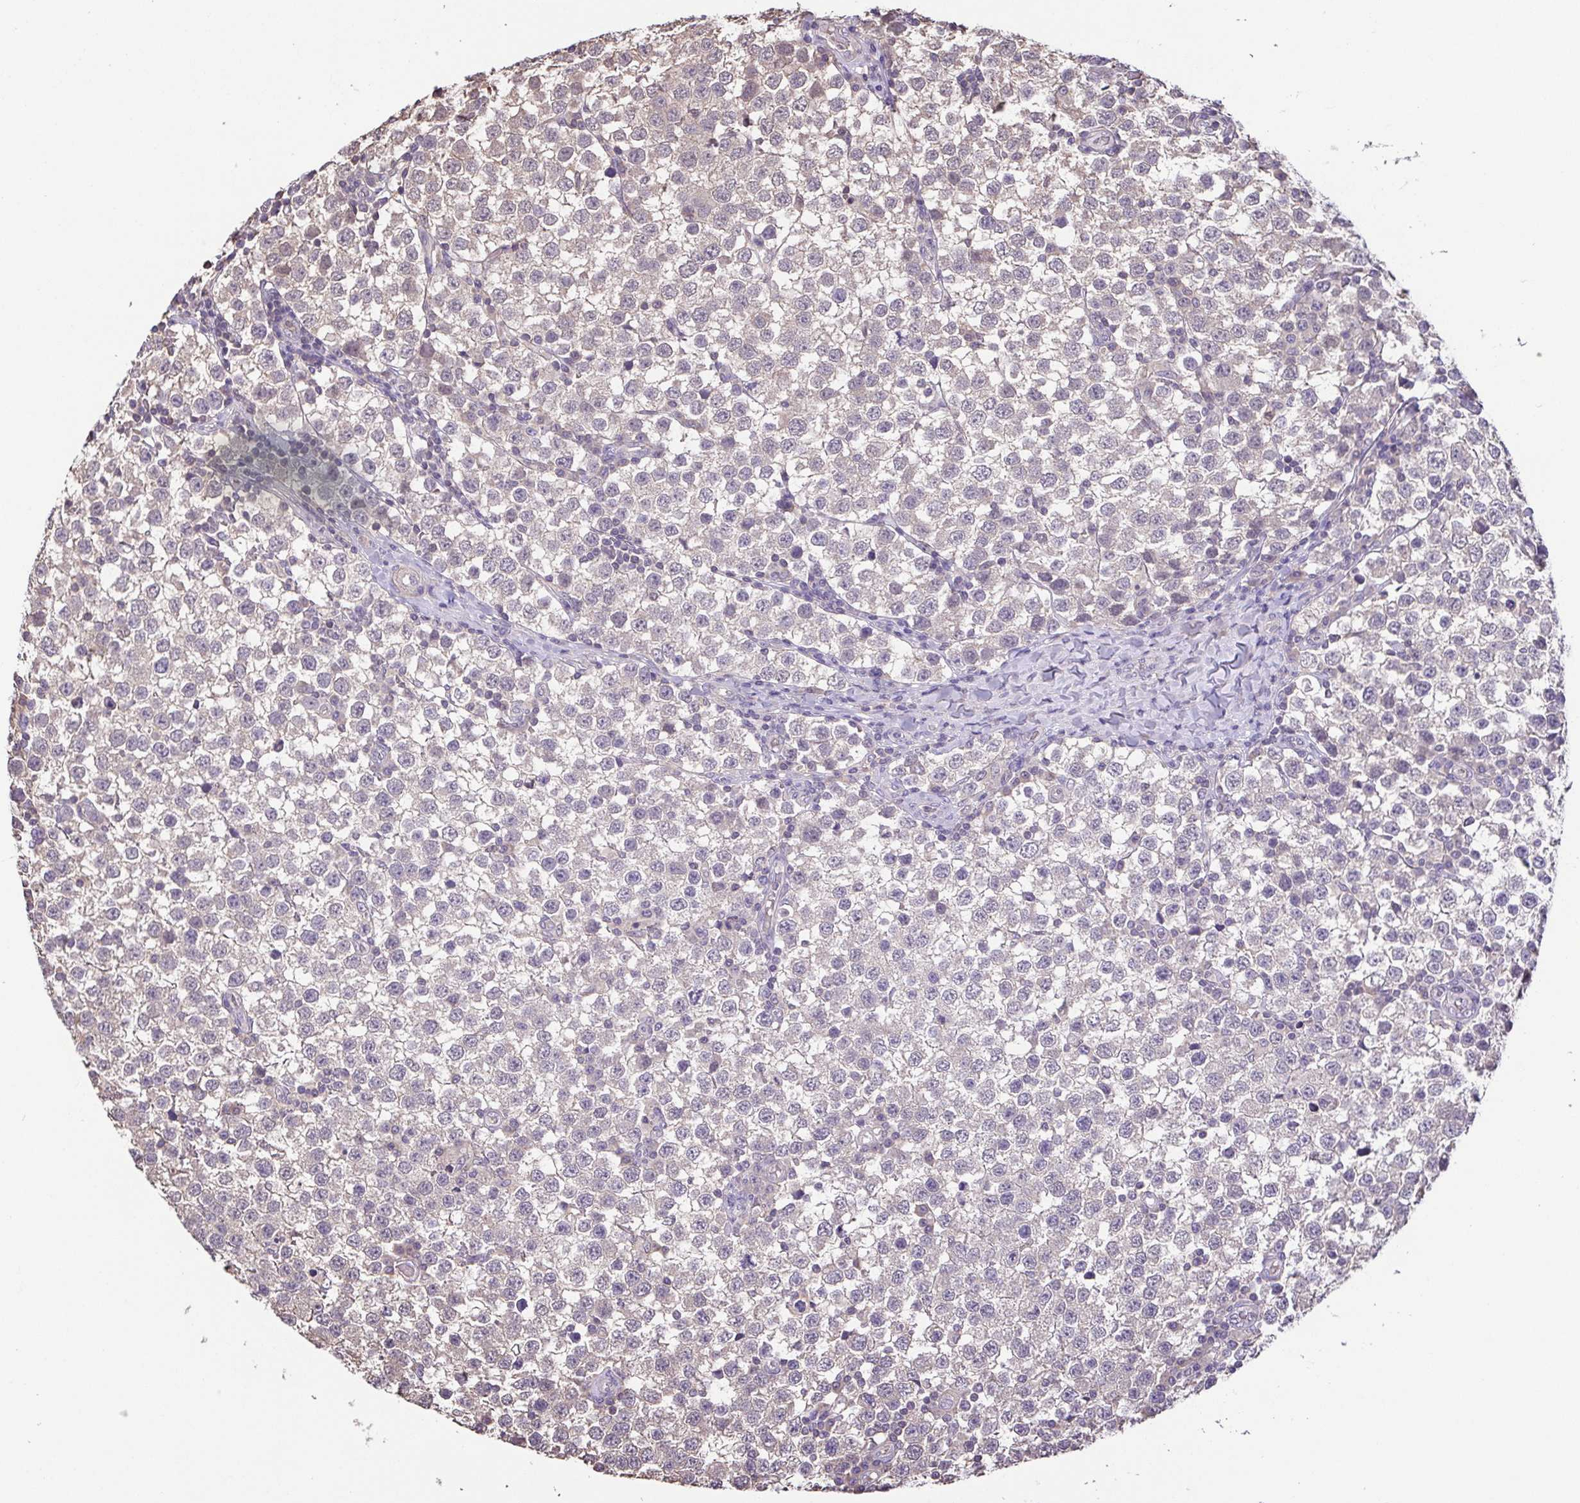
{"staining": {"intensity": "weak", "quantity": "<25%", "location": "cytoplasmic/membranous"}, "tissue": "testis cancer", "cell_type": "Tumor cells", "image_type": "cancer", "snomed": [{"axis": "morphology", "description": "Seminoma, NOS"}, {"axis": "topography", "description": "Testis"}], "caption": "Protein analysis of testis seminoma exhibits no significant expression in tumor cells.", "gene": "ACTRT2", "patient": {"sex": "male", "age": 34}}